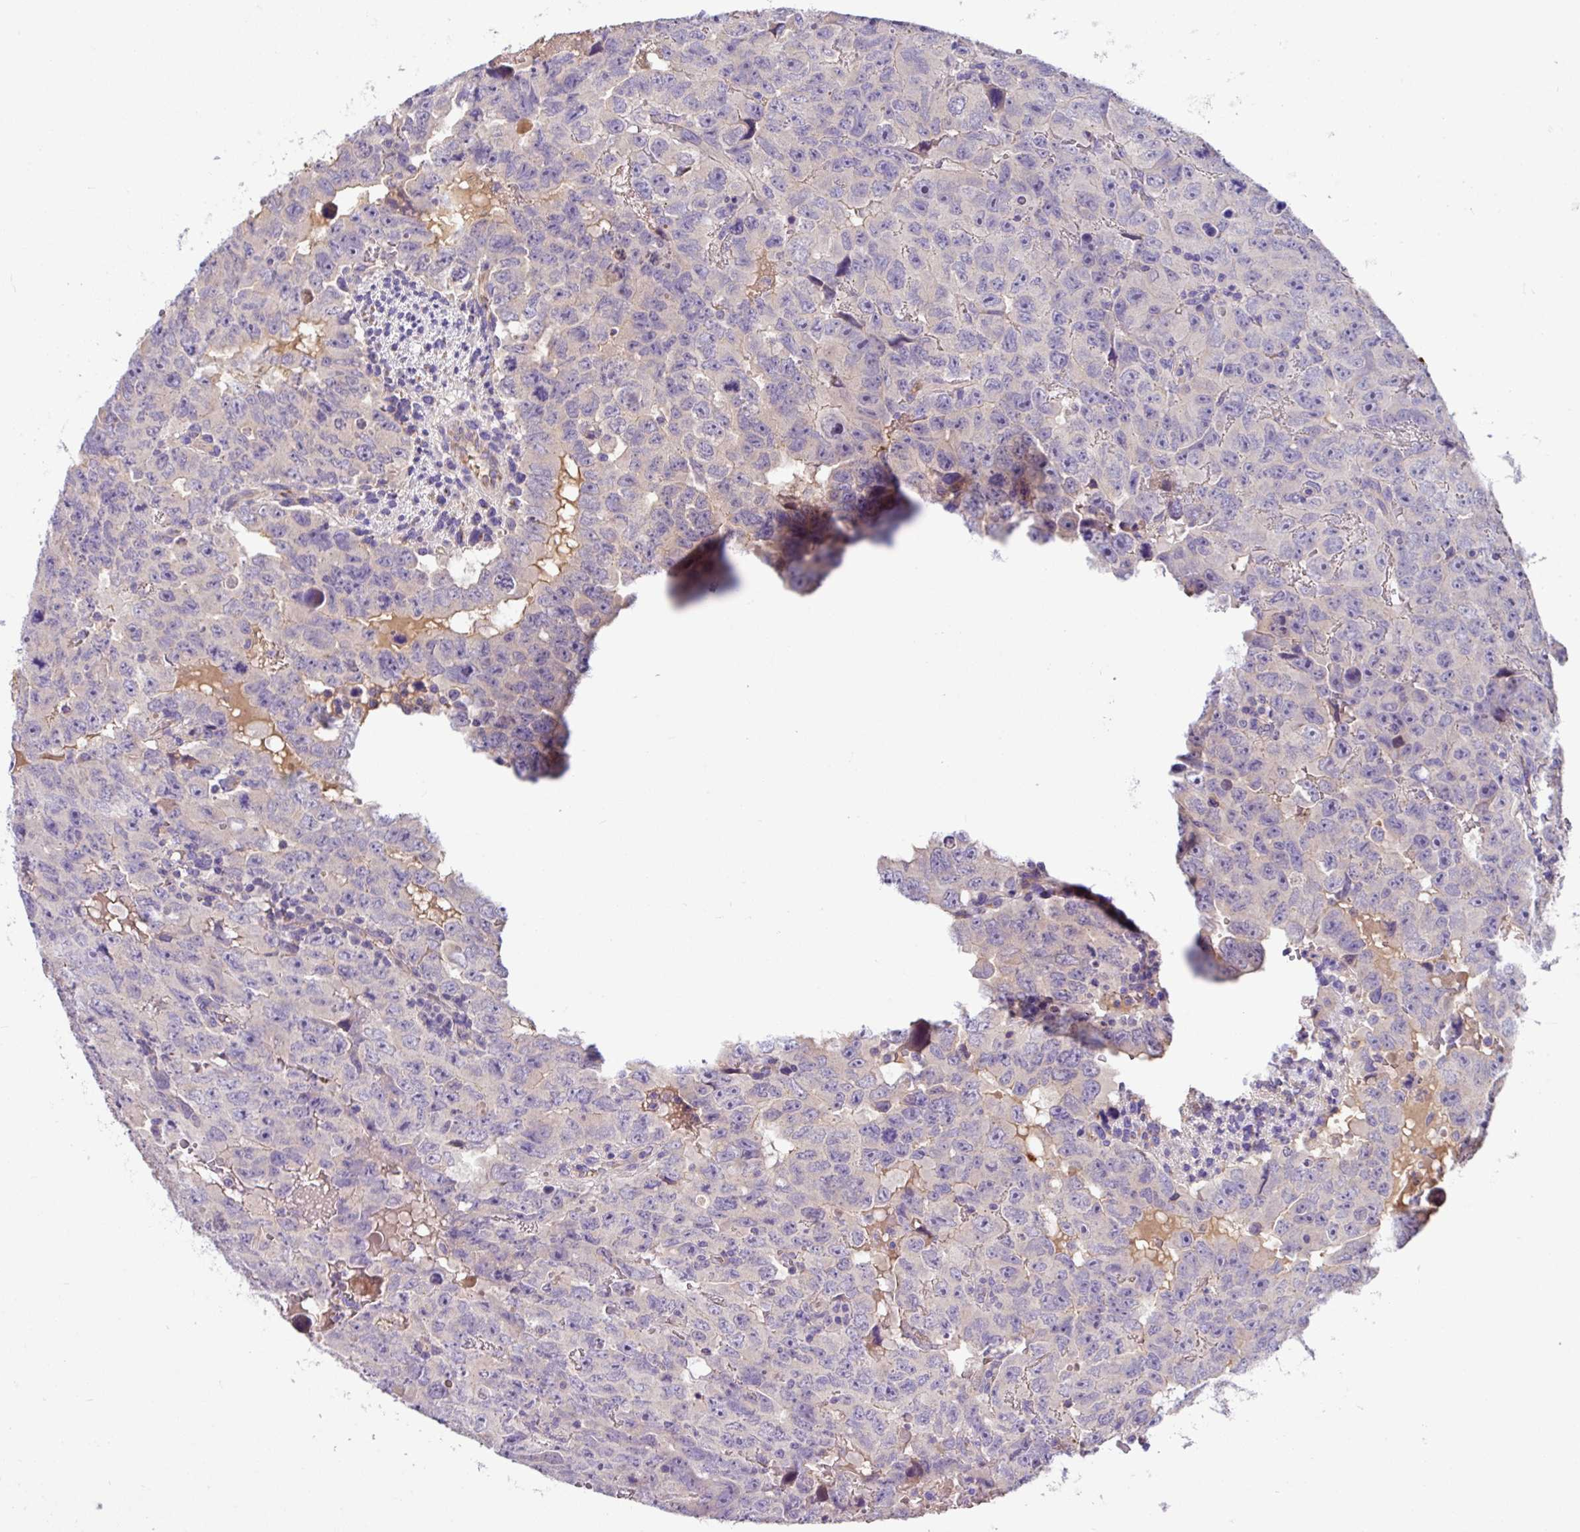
{"staining": {"intensity": "negative", "quantity": "none", "location": "none"}, "tissue": "testis cancer", "cell_type": "Tumor cells", "image_type": "cancer", "snomed": [{"axis": "morphology", "description": "Carcinoma, Embryonal, NOS"}, {"axis": "topography", "description": "Testis"}], "caption": "Immunohistochemical staining of testis cancer demonstrates no significant staining in tumor cells.", "gene": "CRISP3", "patient": {"sex": "male", "age": 24}}